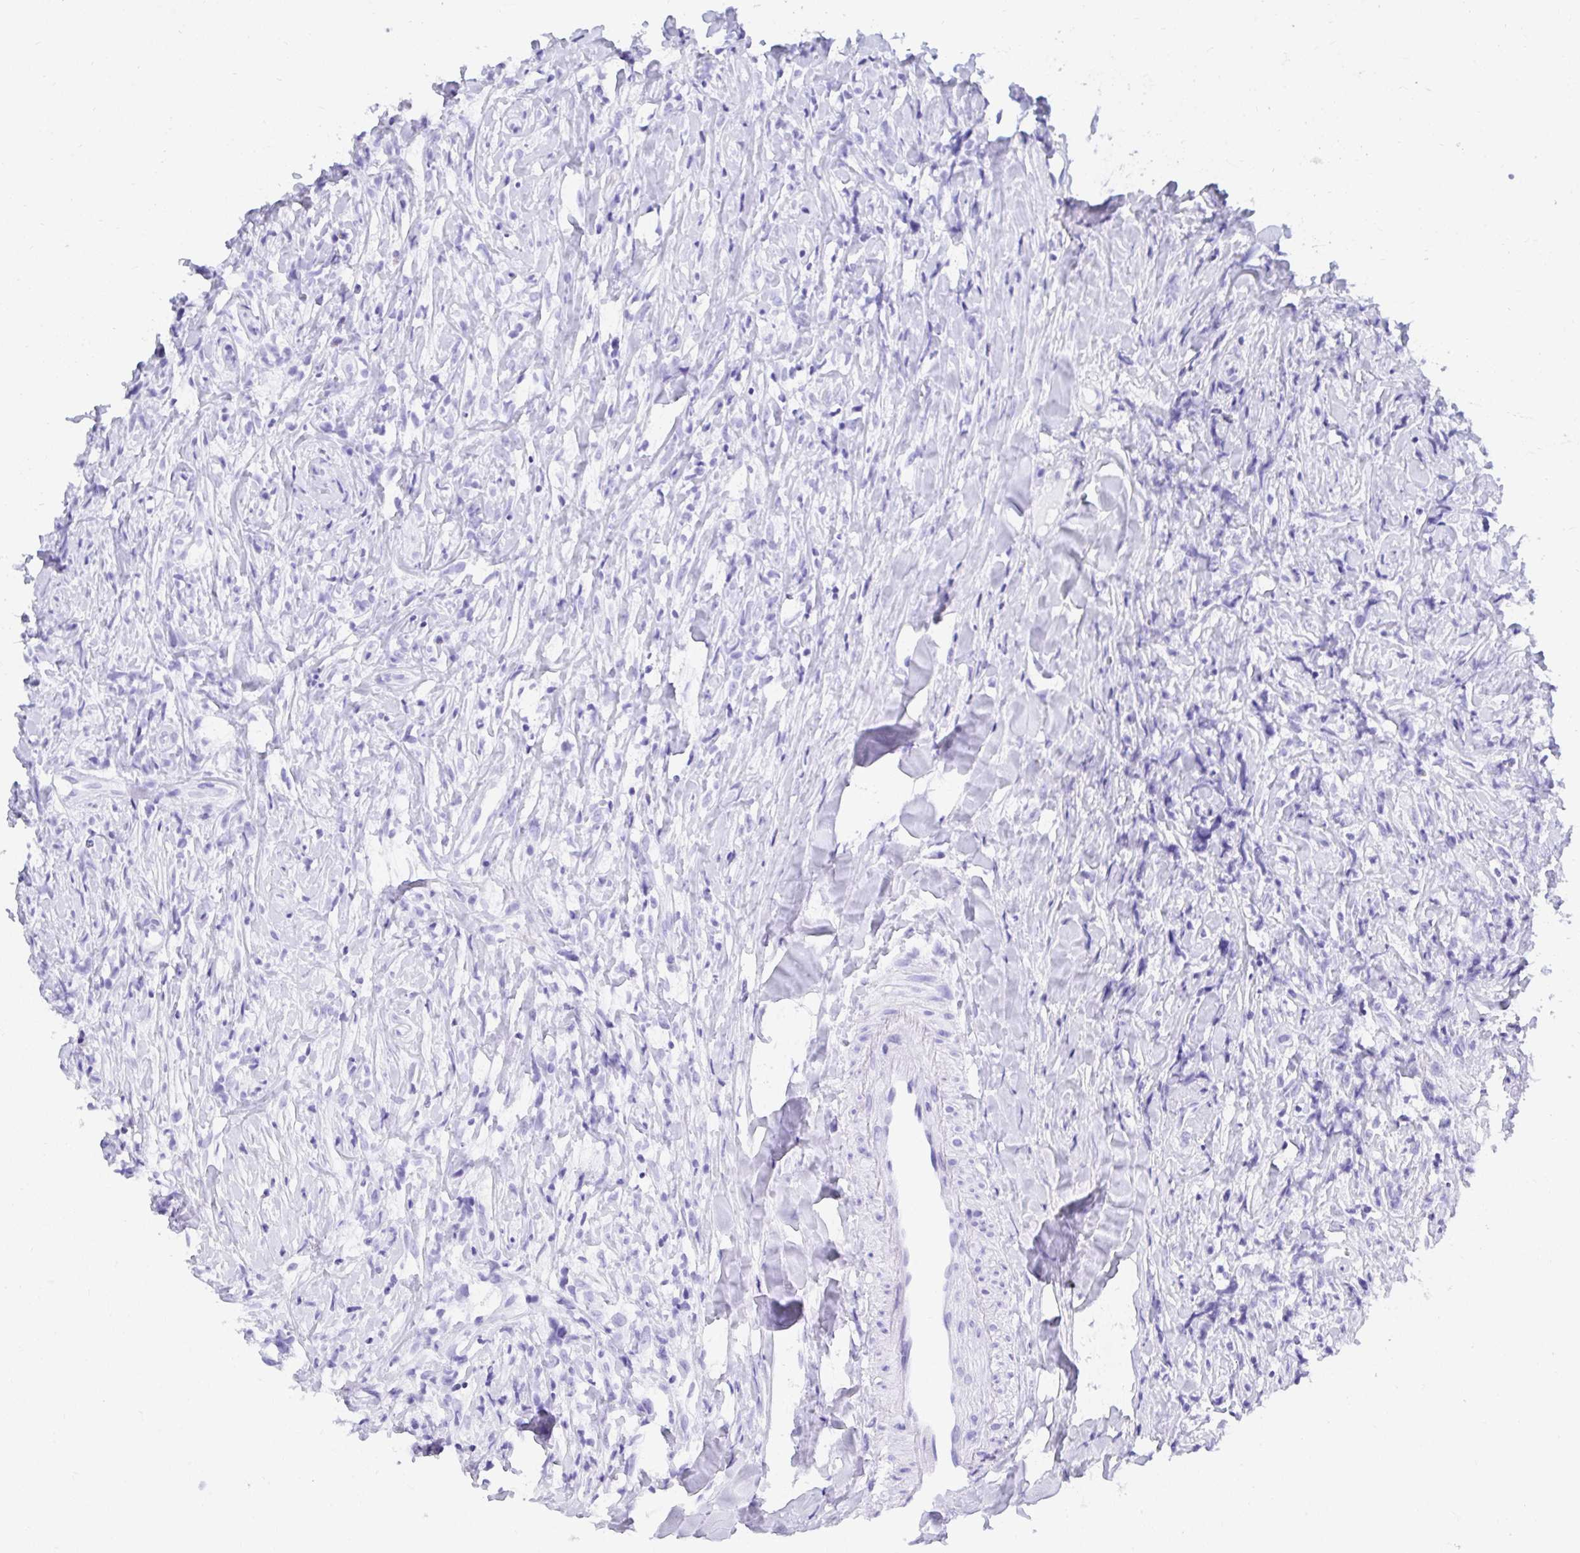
{"staining": {"intensity": "negative", "quantity": "none", "location": "none"}, "tissue": "lymphoma", "cell_type": "Tumor cells", "image_type": "cancer", "snomed": [{"axis": "morphology", "description": "Hodgkin's disease, NOS"}, {"axis": "topography", "description": "No Tissue"}], "caption": "Immunohistochemistry (IHC) micrograph of lymphoma stained for a protein (brown), which exhibits no expression in tumor cells. (DAB (3,3'-diaminobenzidine) IHC visualized using brightfield microscopy, high magnification).", "gene": "MROH2B", "patient": {"sex": "female", "age": 21}}